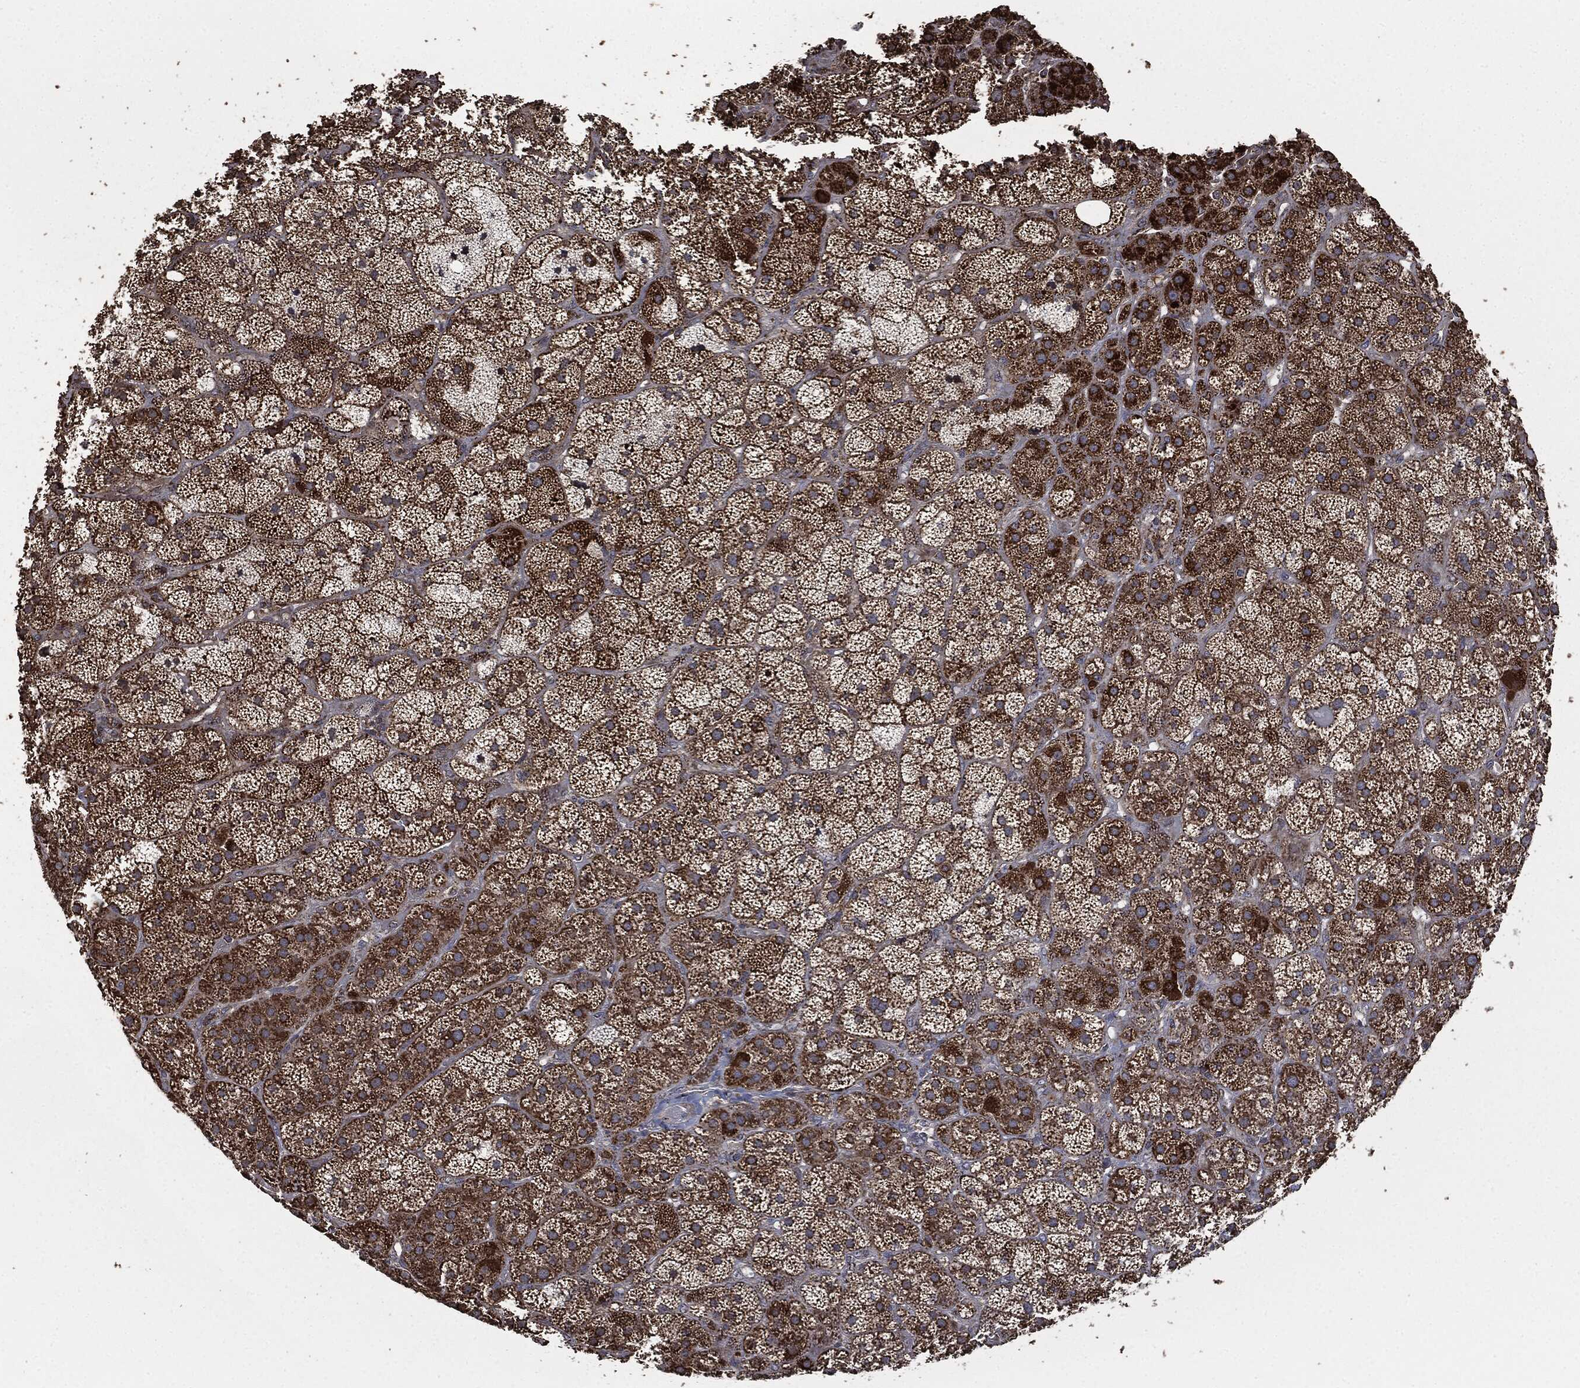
{"staining": {"intensity": "strong", "quantity": ">75%", "location": "cytoplasmic/membranous"}, "tissue": "adrenal gland", "cell_type": "Glandular cells", "image_type": "normal", "snomed": [{"axis": "morphology", "description": "Normal tissue, NOS"}, {"axis": "topography", "description": "Adrenal gland"}], "caption": "Immunohistochemistry photomicrograph of normal adrenal gland: adrenal gland stained using immunohistochemistry shows high levels of strong protein expression localized specifically in the cytoplasmic/membranous of glandular cells, appearing as a cytoplasmic/membranous brown color.", "gene": "RYK", "patient": {"sex": "male", "age": 57}}